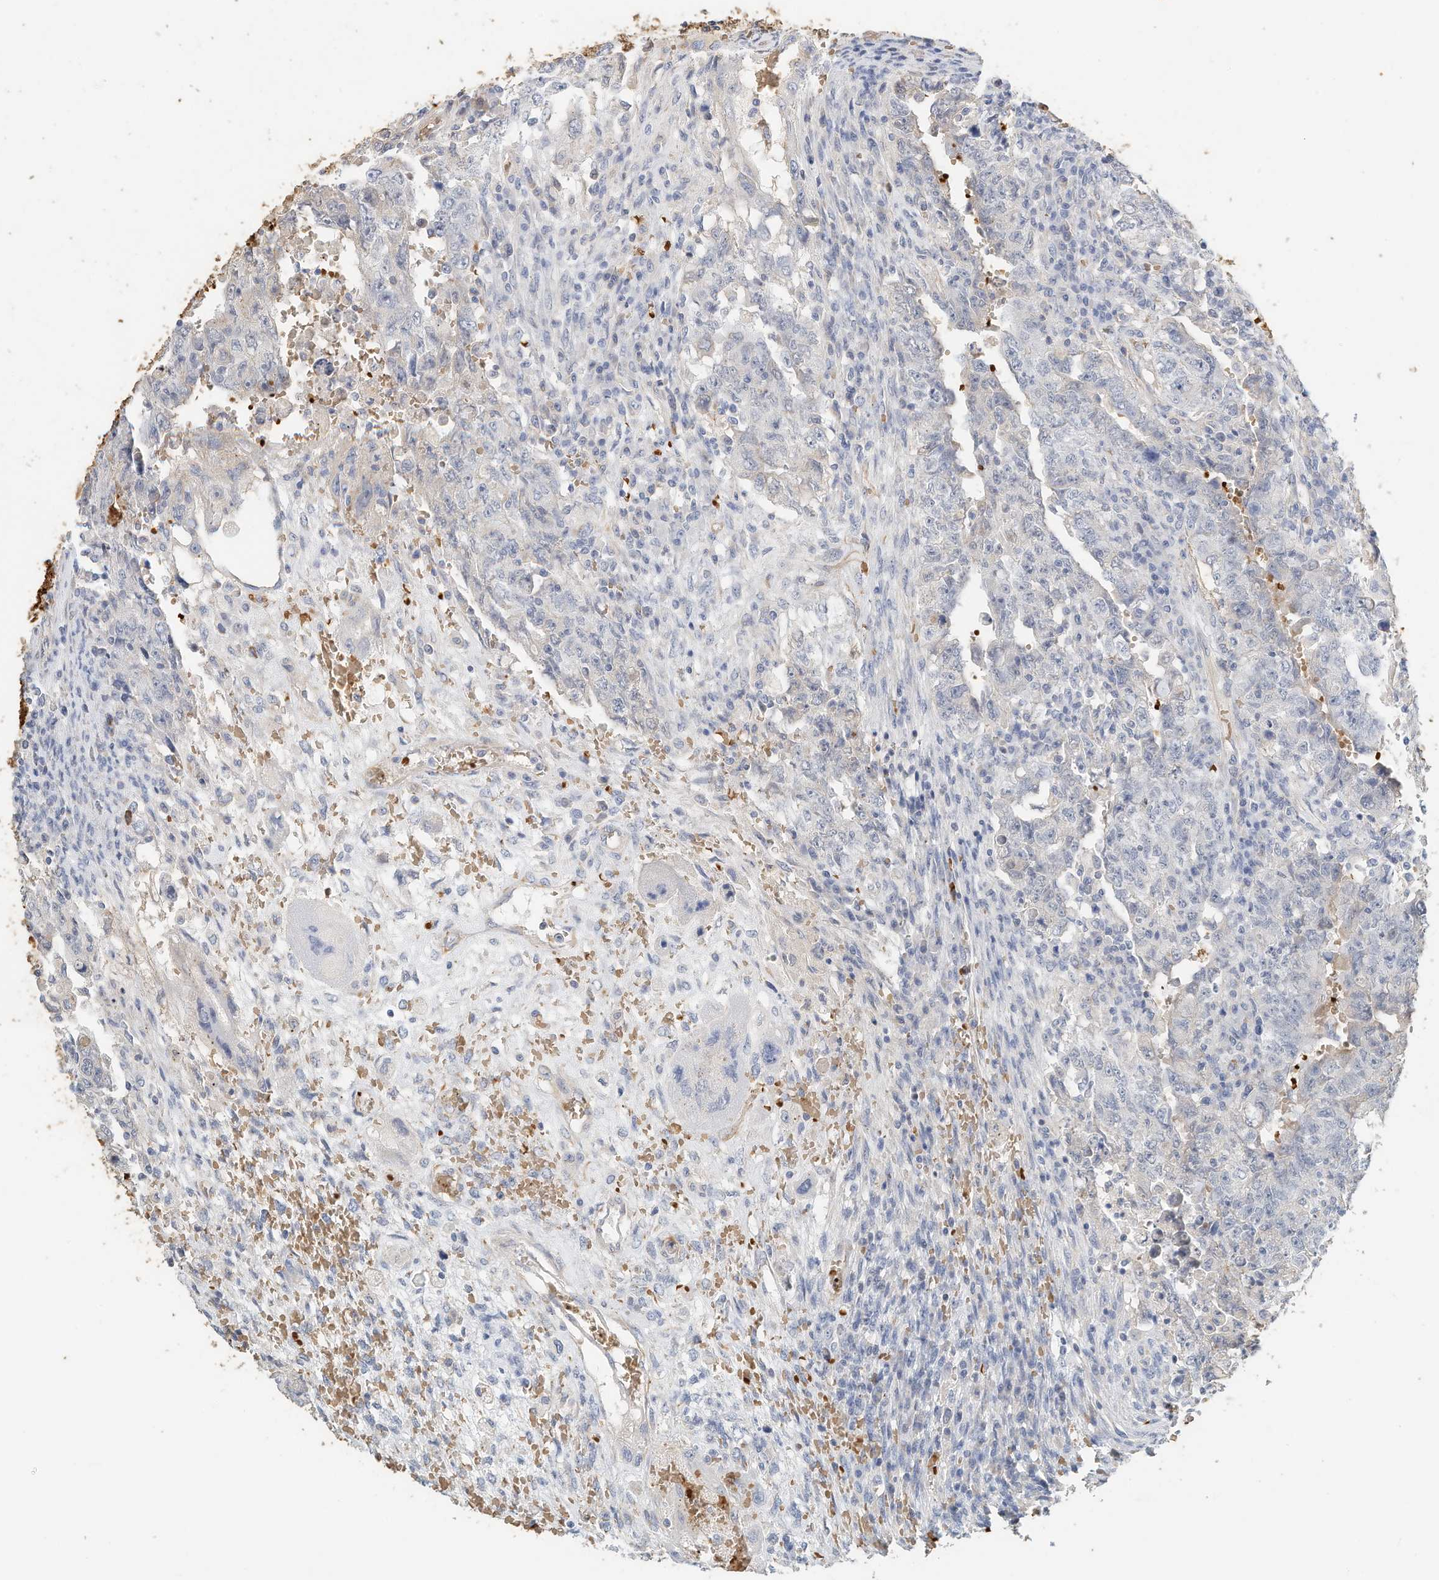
{"staining": {"intensity": "negative", "quantity": "none", "location": "none"}, "tissue": "testis cancer", "cell_type": "Tumor cells", "image_type": "cancer", "snomed": [{"axis": "morphology", "description": "Carcinoma, Embryonal, NOS"}, {"axis": "topography", "description": "Testis"}], "caption": "Immunohistochemistry of testis cancer reveals no expression in tumor cells.", "gene": "RCAN3", "patient": {"sex": "male", "age": 26}}